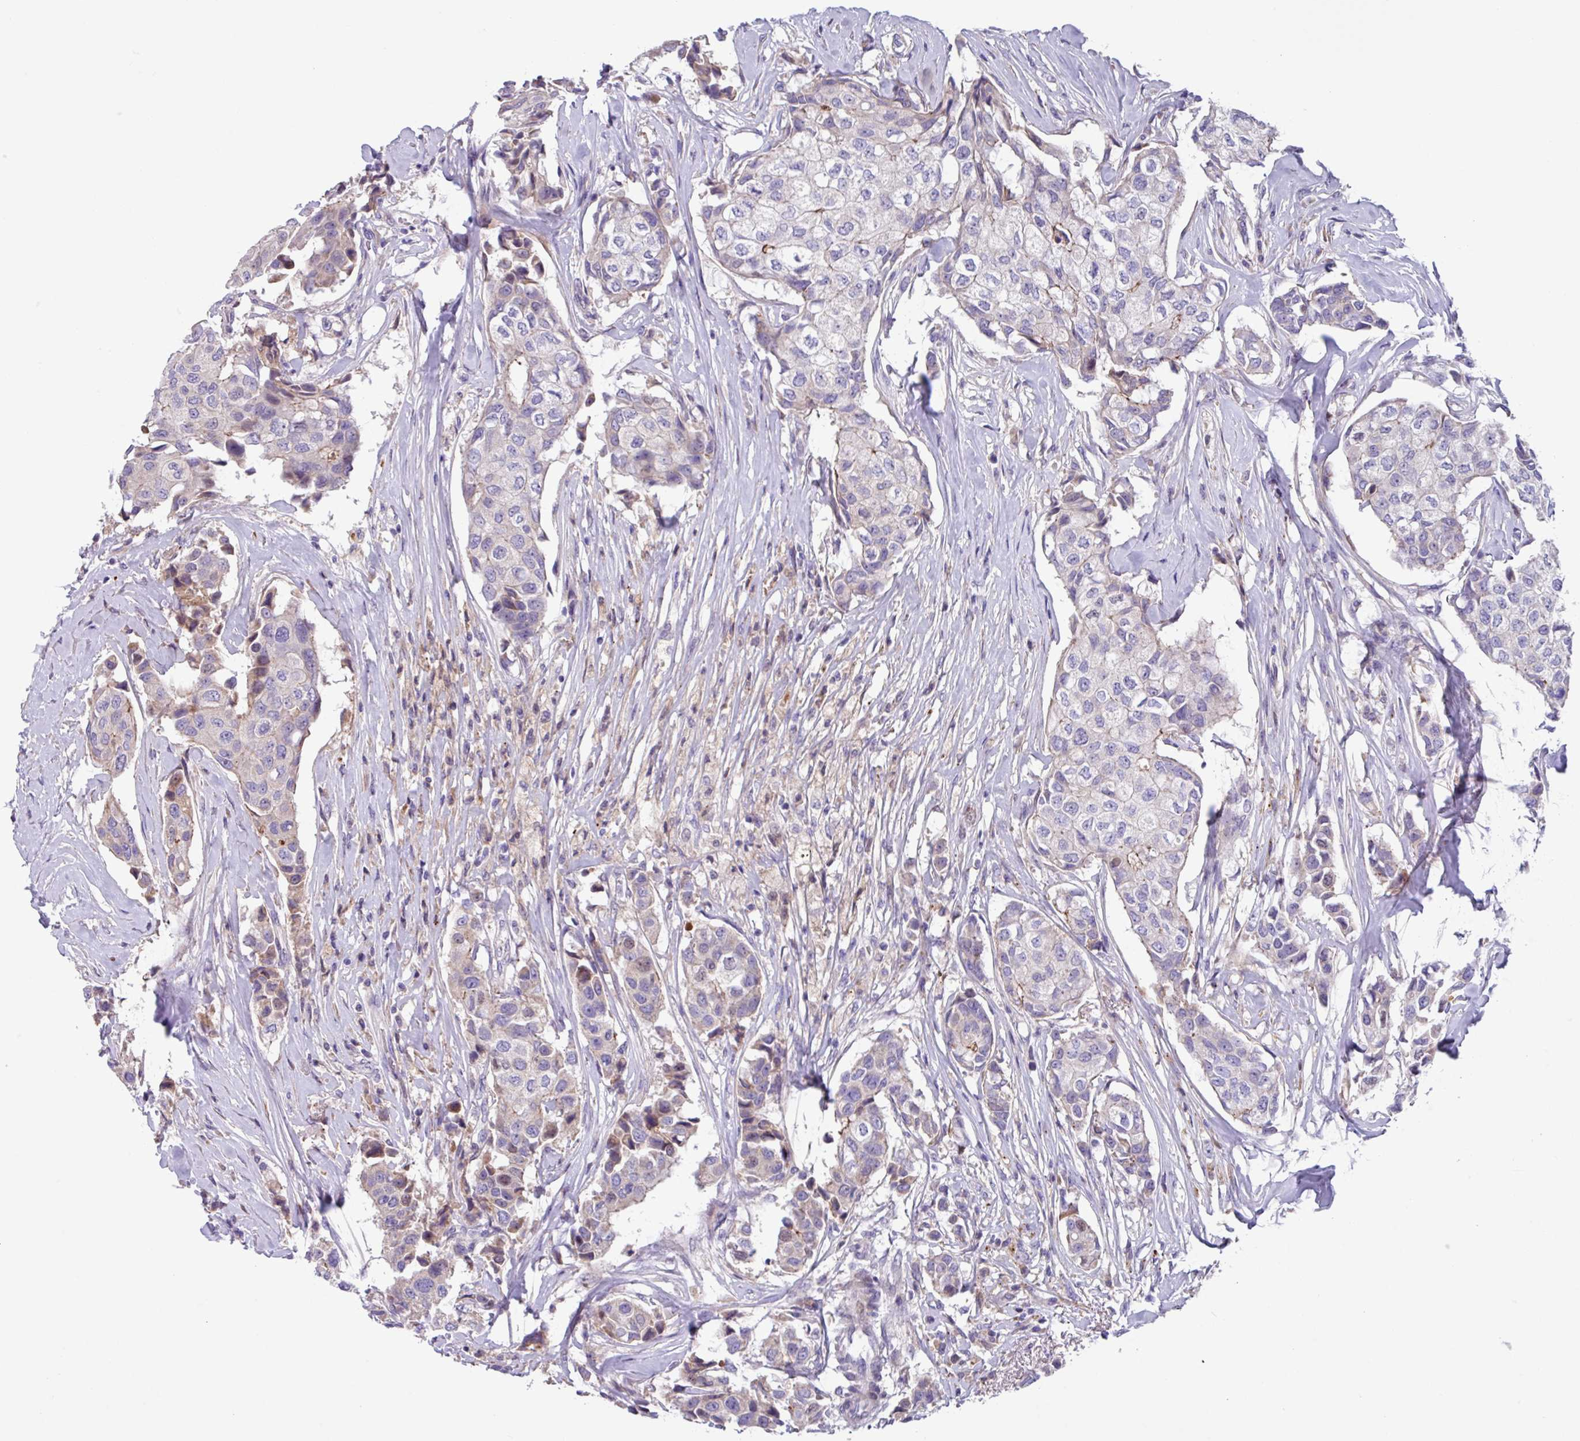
{"staining": {"intensity": "negative", "quantity": "none", "location": "none"}, "tissue": "breast cancer", "cell_type": "Tumor cells", "image_type": "cancer", "snomed": [{"axis": "morphology", "description": "Duct carcinoma"}, {"axis": "topography", "description": "Breast"}], "caption": "There is no significant expression in tumor cells of breast cancer (intraductal carcinoma).", "gene": "IQCJ", "patient": {"sex": "female", "age": 80}}